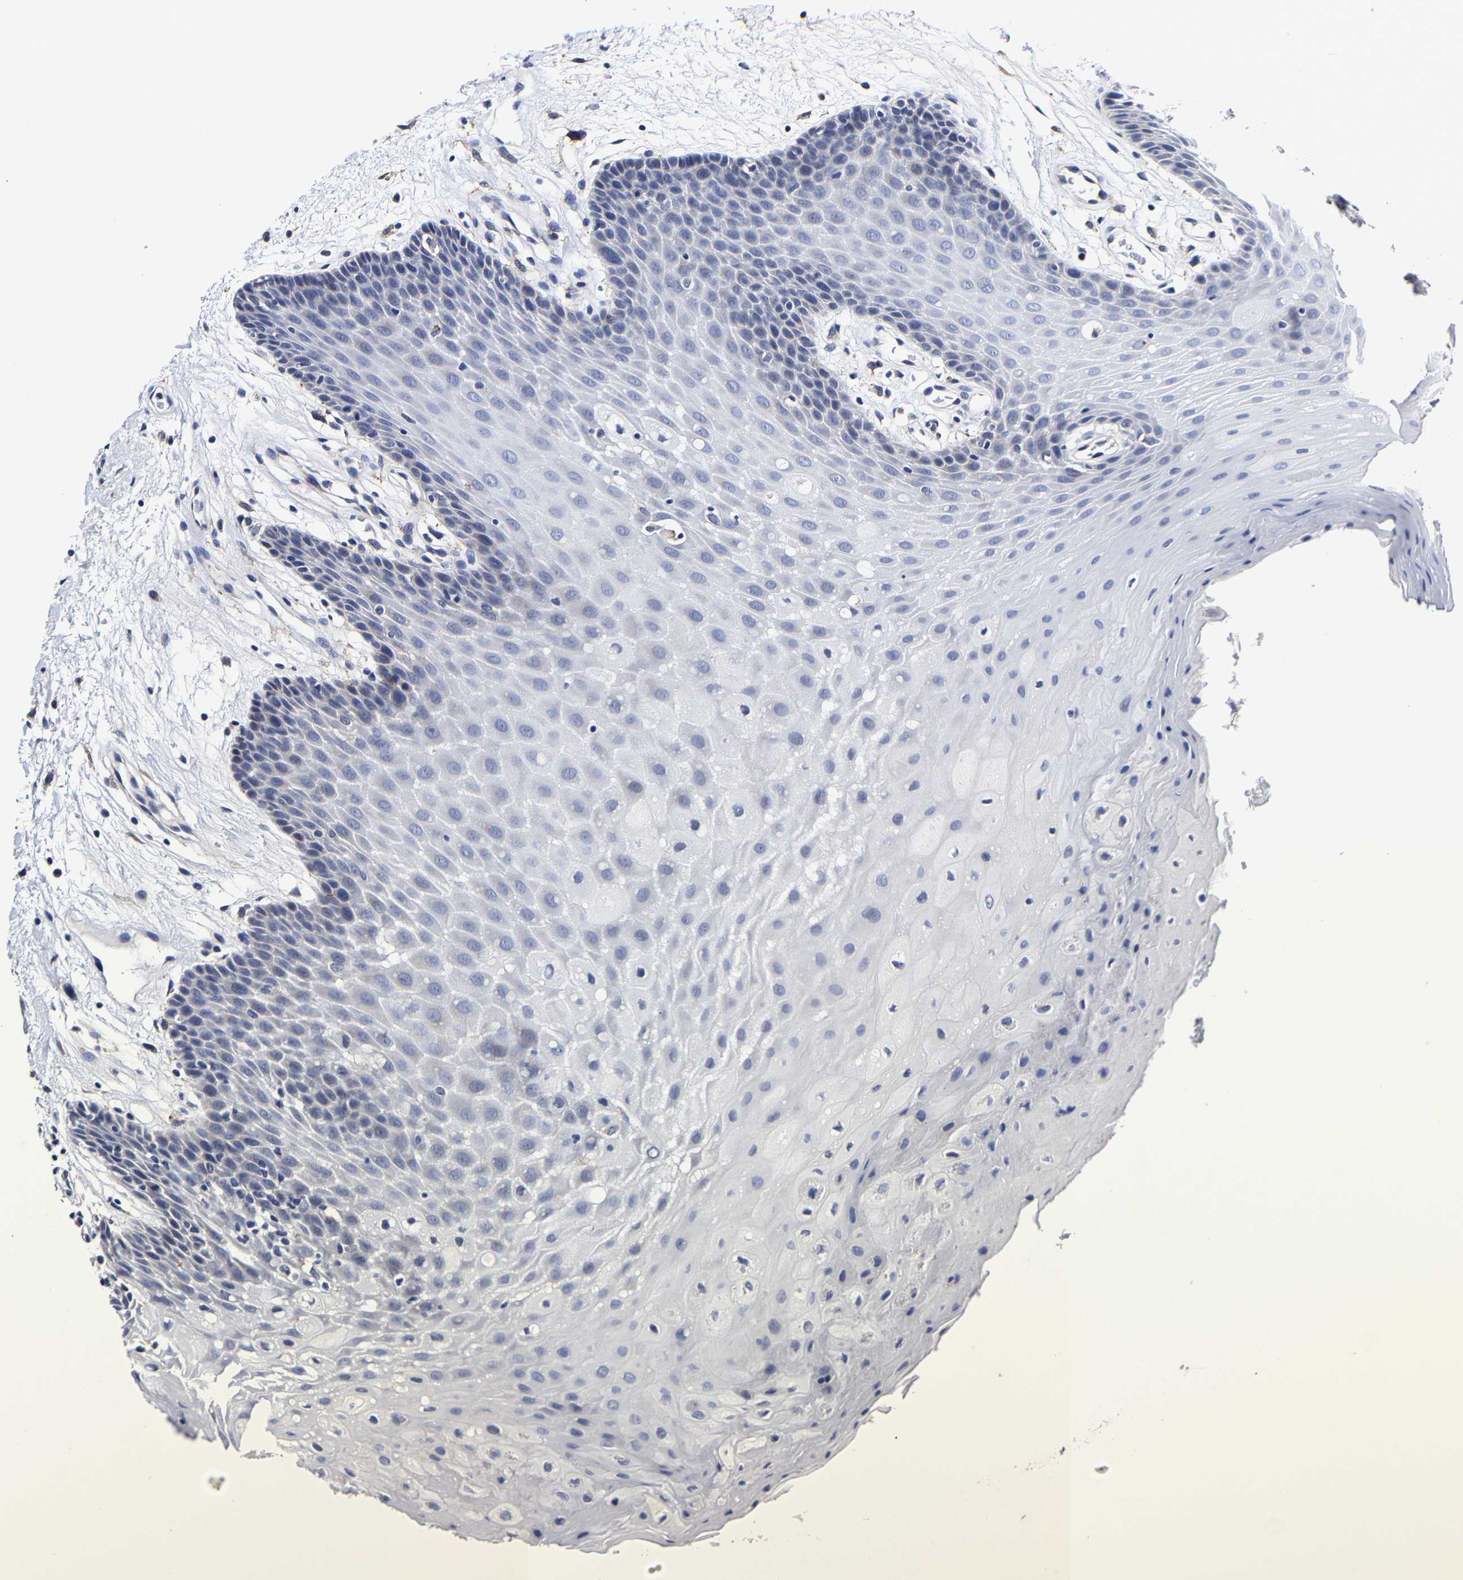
{"staining": {"intensity": "negative", "quantity": "none", "location": "none"}, "tissue": "oral mucosa", "cell_type": "Squamous epithelial cells", "image_type": "normal", "snomed": [{"axis": "morphology", "description": "Normal tissue, NOS"}, {"axis": "morphology", "description": "Squamous cell carcinoma, NOS"}, {"axis": "topography", "description": "Oral tissue"}, {"axis": "topography", "description": "Head-Neck"}], "caption": "Immunohistochemical staining of benign human oral mucosa shows no significant expression in squamous epithelial cells. (DAB (3,3'-diaminobenzidine) immunohistochemistry (IHC) visualized using brightfield microscopy, high magnification).", "gene": "AASS", "patient": {"sex": "male", "age": 71}}